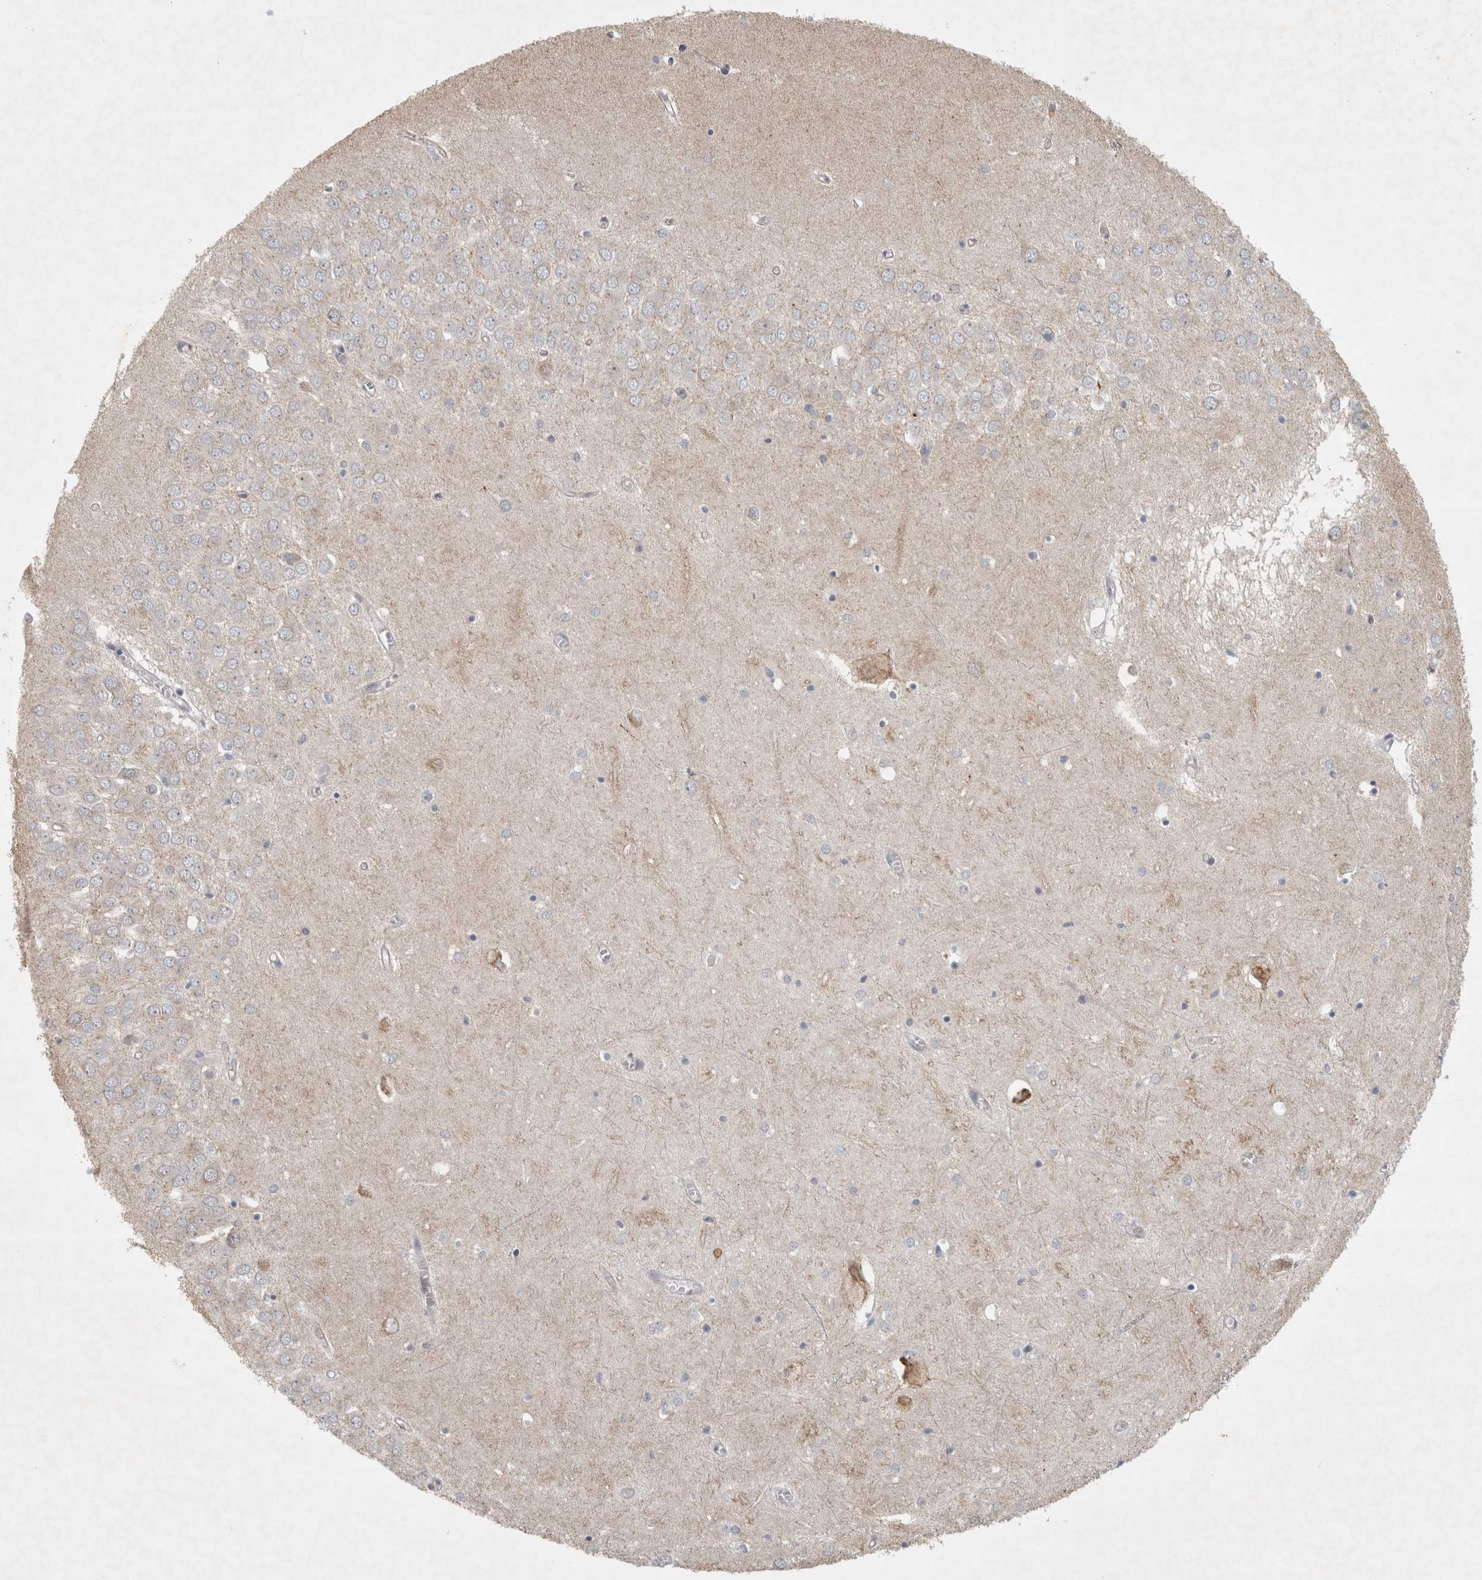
{"staining": {"intensity": "negative", "quantity": "none", "location": "none"}, "tissue": "hippocampus", "cell_type": "Glial cells", "image_type": "normal", "snomed": [{"axis": "morphology", "description": "Normal tissue, NOS"}, {"axis": "topography", "description": "Hippocampus"}], "caption": "This histopathology image is of normal hippocampus stained with IHC to label a protein in brown with the nuclei are counter-stained blue. There is no expression in glial cells.", "gene": "PTPRN2", "patient": {"sex": "male", "age": 70}}